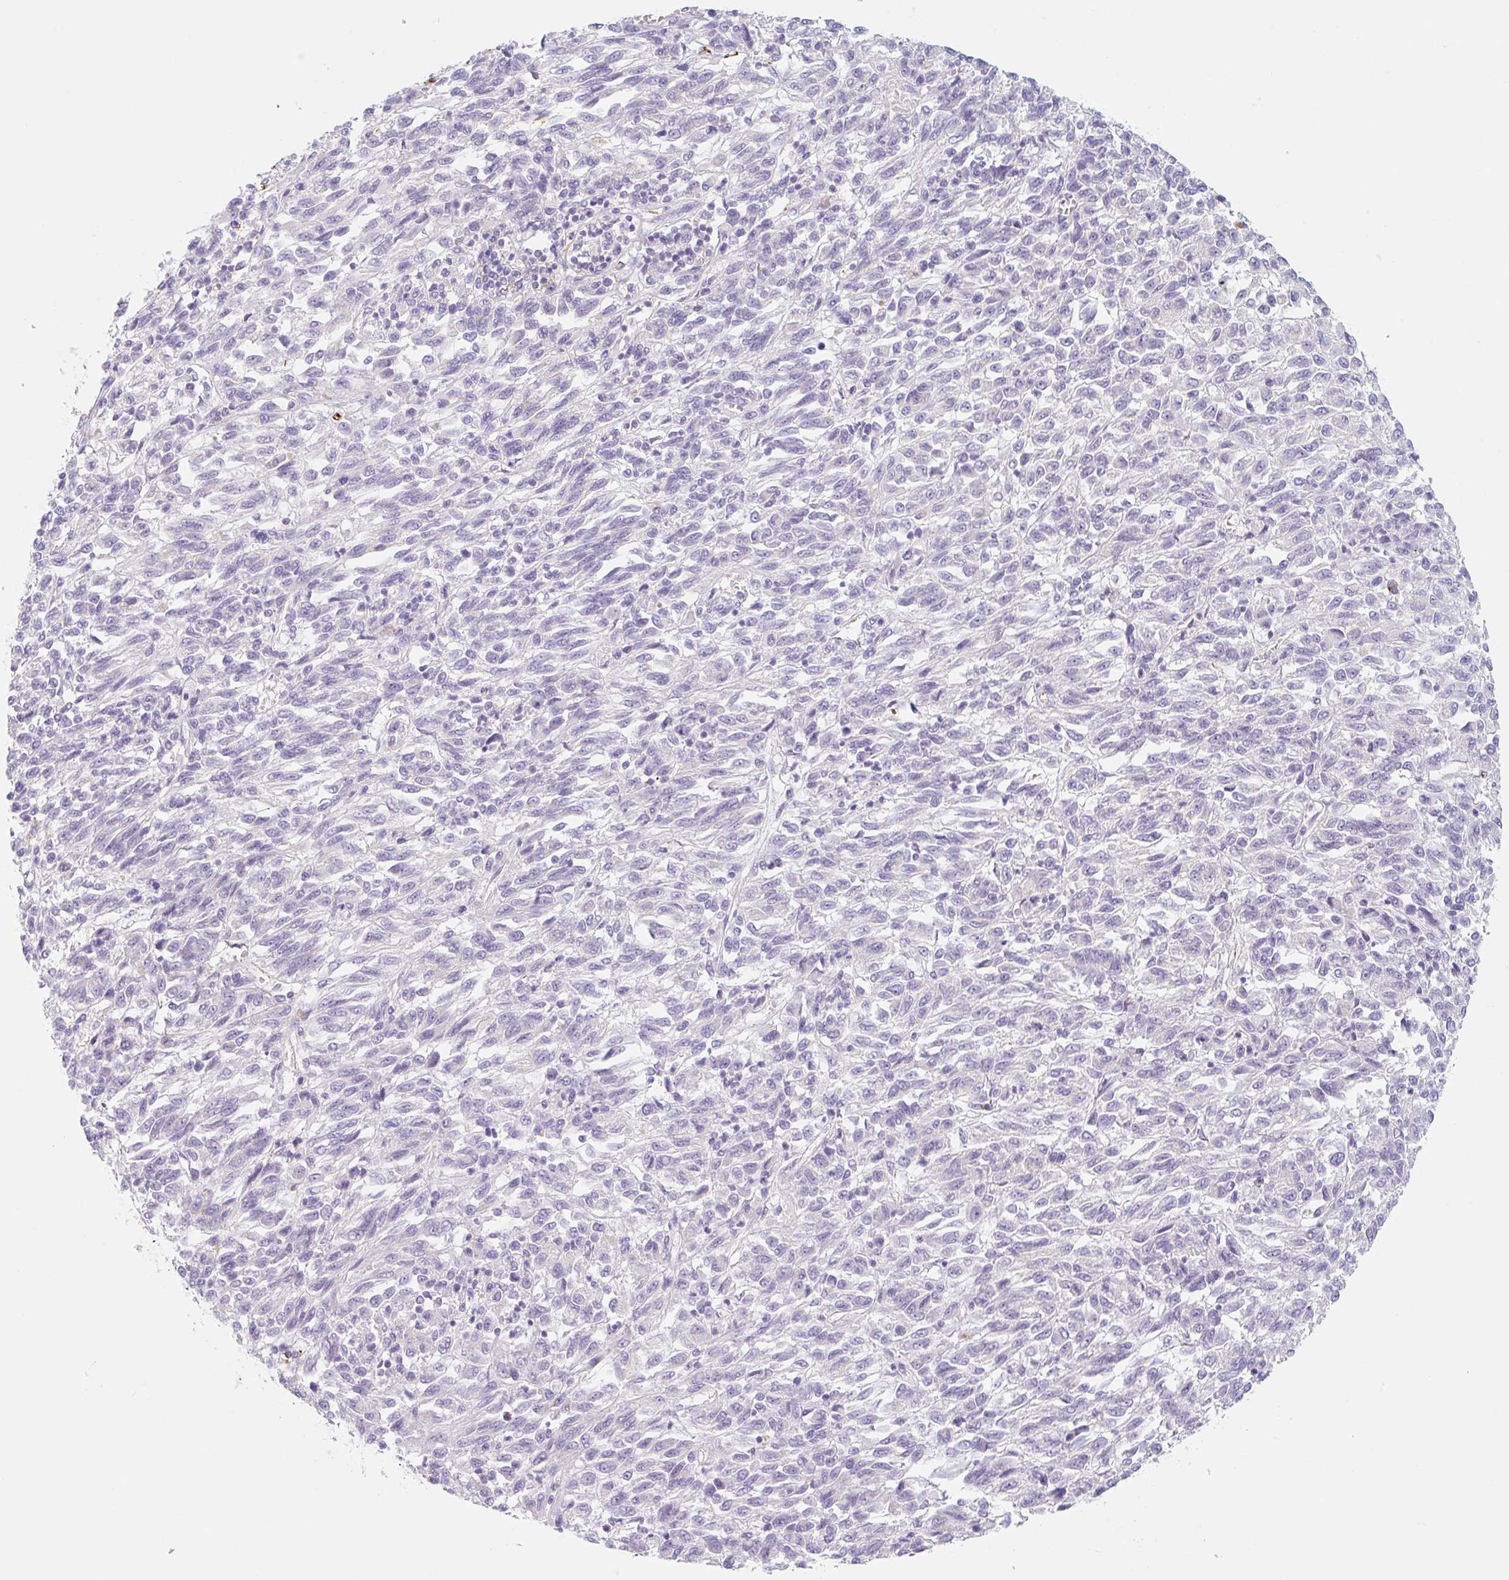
{"staining": {"intensity": "negative", "quantity": "none", "location": "none"}, "tissue": "melanoma", "cell_type": "Tumor cells", "image_type": "cancer", "snomed": [{"axis": "morphology", "description": "Malignant melanoma, Metastatic site"}, {"axis": "topography", "description": "Lung"}], "caption": "An image of human melanoma is negative for staining in tumor cells.", "gene": "LYVE1", "patient": {"sex": "male", "age": 64}}